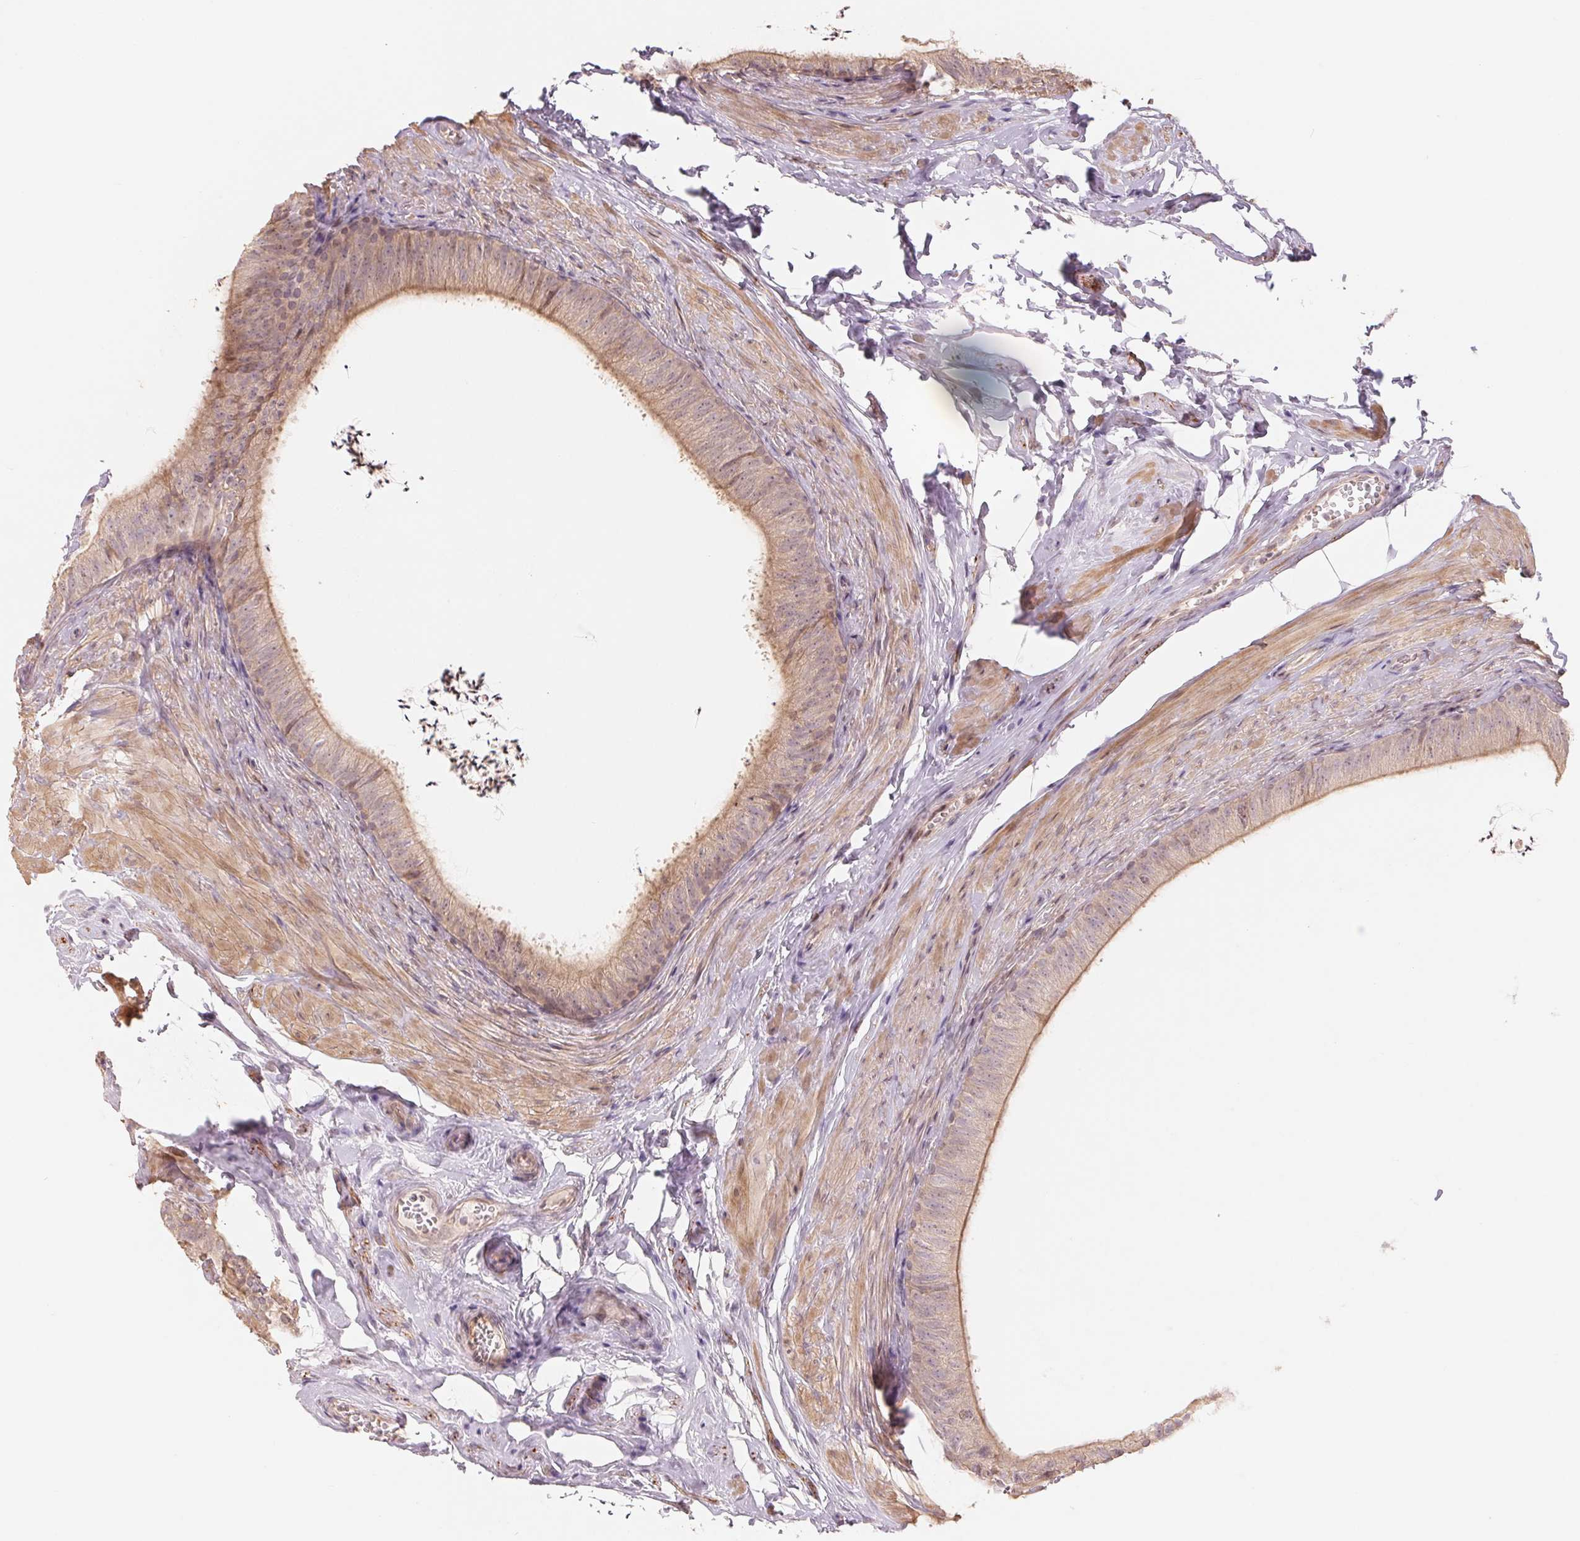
{"staining": {"intensity": "weak", "quantity": "25%-75%", "location": "cytoplasmic/membranous"}, "tissue": "epididymis", "cell_type": "Glandular cells", "image_type": "normal", "snomed": [{"axis": "morphology", "description": "Normal tissue, NOS"}, {"axis": "topography", "description": "Epididymis, spermatic cord, NOS"}, {"axis": "topography", "description": "Epididymis"}, {"axis": "topography", "description": "Peripheral nerve tissue"}], "caption": "Human epididymis stained with a brown dye demonstrates weak cytoplasmic/membranous positive positivity in about 25%-75% of glandular cells.", "gene": "DENND2C", "patient": {"sex": "male", "age": 29}}